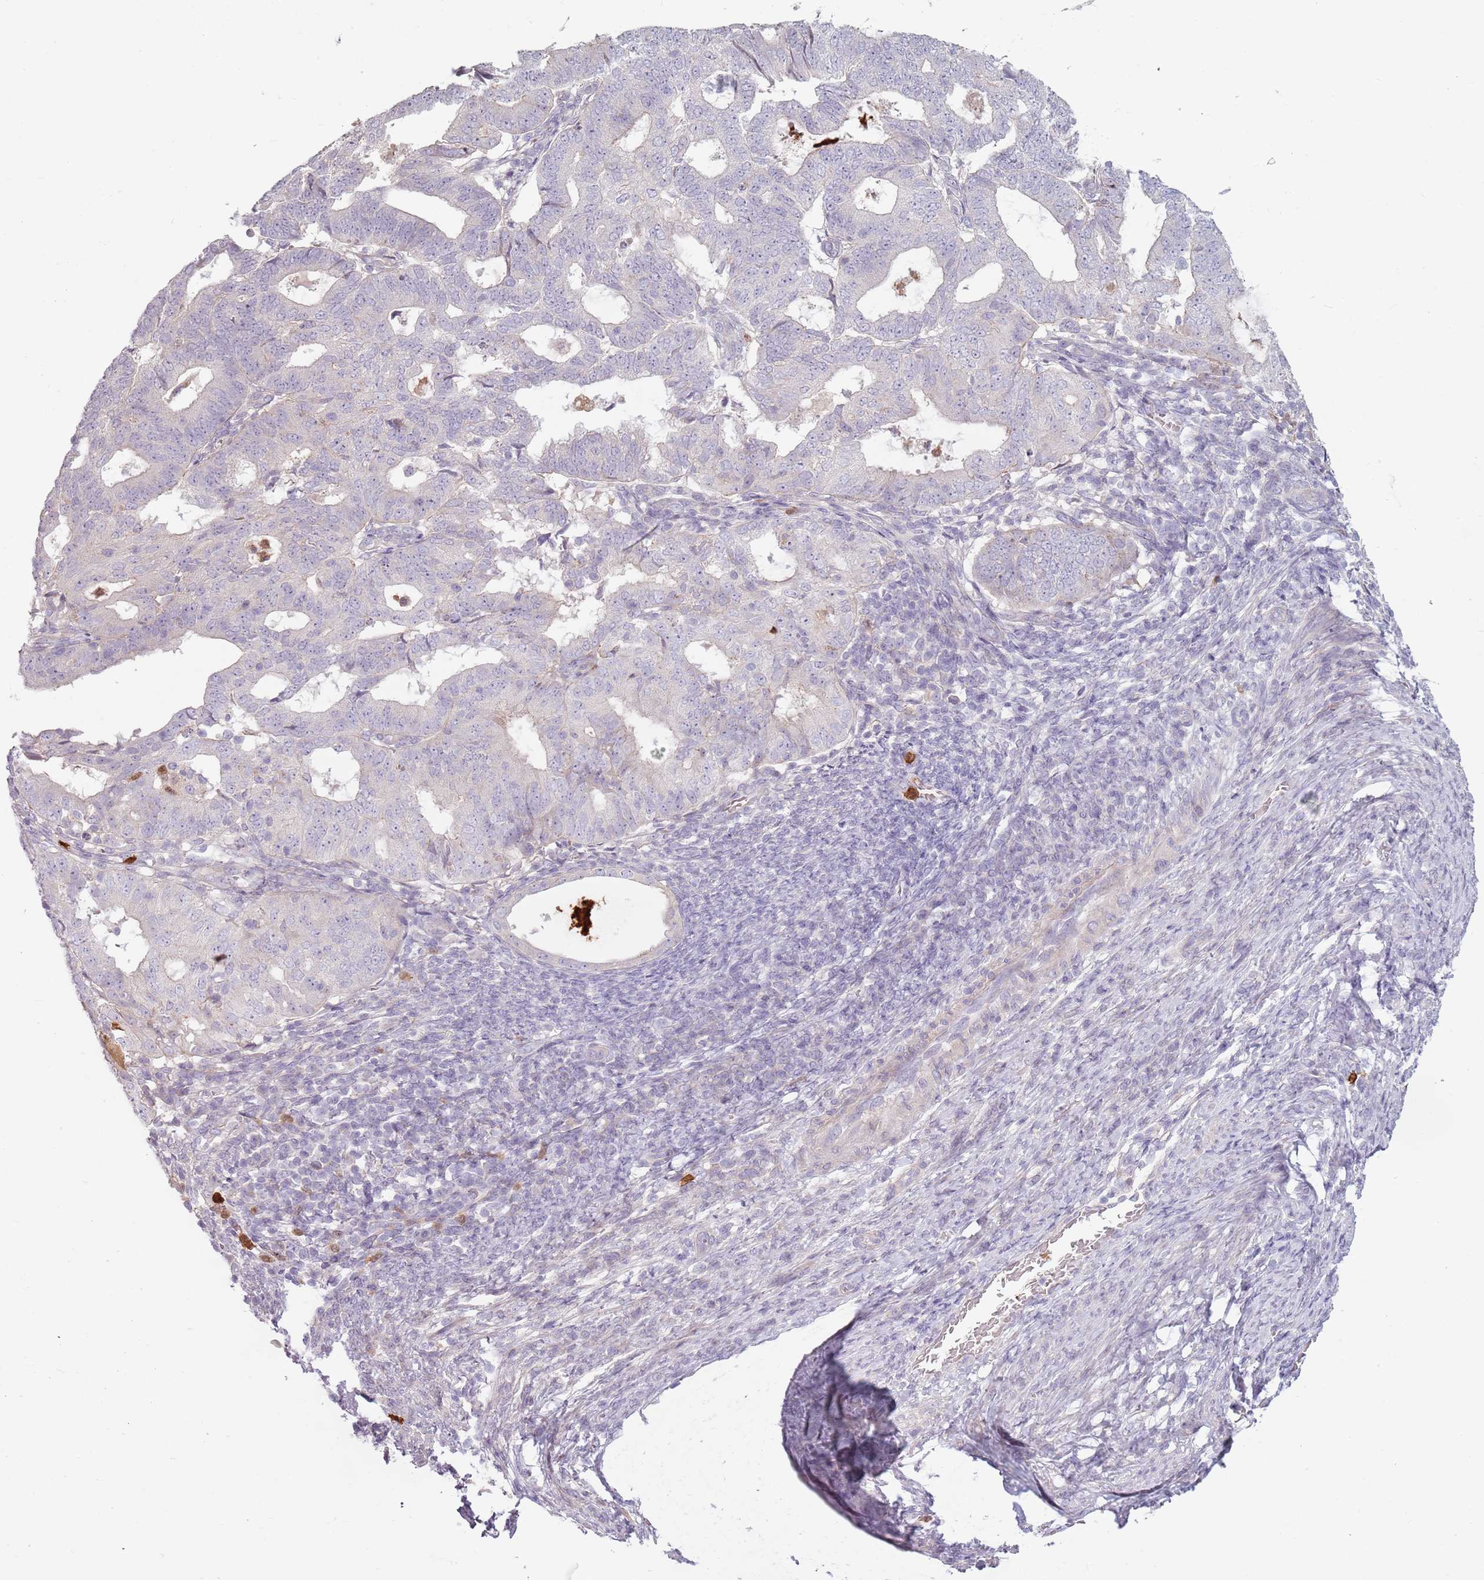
{"staining": {"intensity": "negative", "quantity": "none", "location": "none"}, "tissue": "endometrial cancer", "cell_type": "Tumor cells", "image_type": "cancer", "snomed": [{"axis": "morphology", "description": "Adenocarcinoma, NOS"}, {"axis": "topography", "description": "Endometrium"}], "caption": "DAB immunohistochemical staining of adenocarcinoma (endometrial) displays no significant staining in tumor cells. (DAB (3,3'-diaminobenzidine) immunohistochemistry visualized using brightfield microscopy, high magnification).", "gene": "SPAG4", "patient": {"sex": "female", "age": 70}}